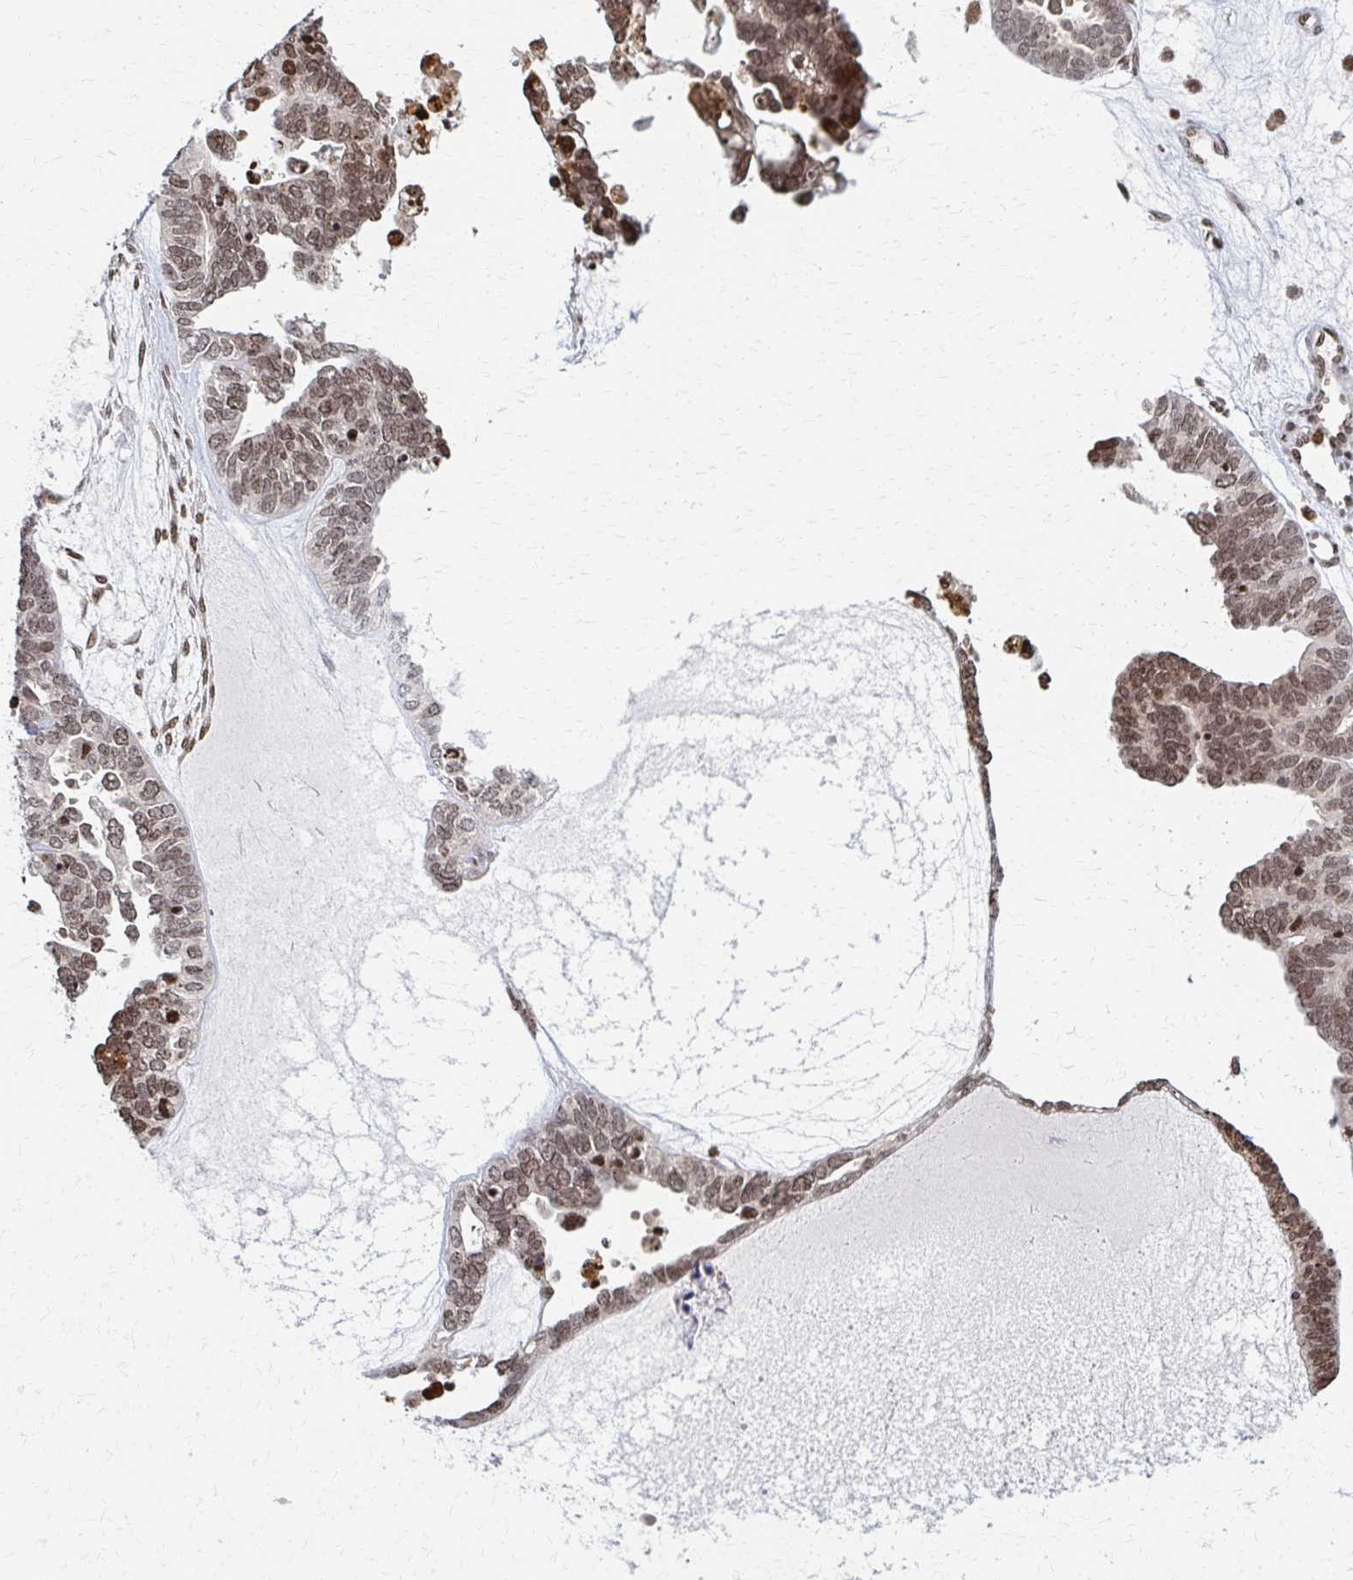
{"staining": {"intensity": "weak", "quantity": "25%-75%", "location": "nuclear"}, "tissue": "ovarian cancer", "cell_type": "Tumor cells", "image_type": "cancer", "snomed": [{"axis": "morphology", "description": "Cystadenocarcinoma, serous, NOS"}, {"axis": "topography", "description": "Ovary"}], "caption": "Approximately 25%-75% of tumor cells in serous cystadenocarcinoma (ovarian) demonstrate weak nuclear protein positivity as visualized by brown immunohistochemical staining.", "gene": "PSMD7", "patient": {"sex": "female", "age": 51}}